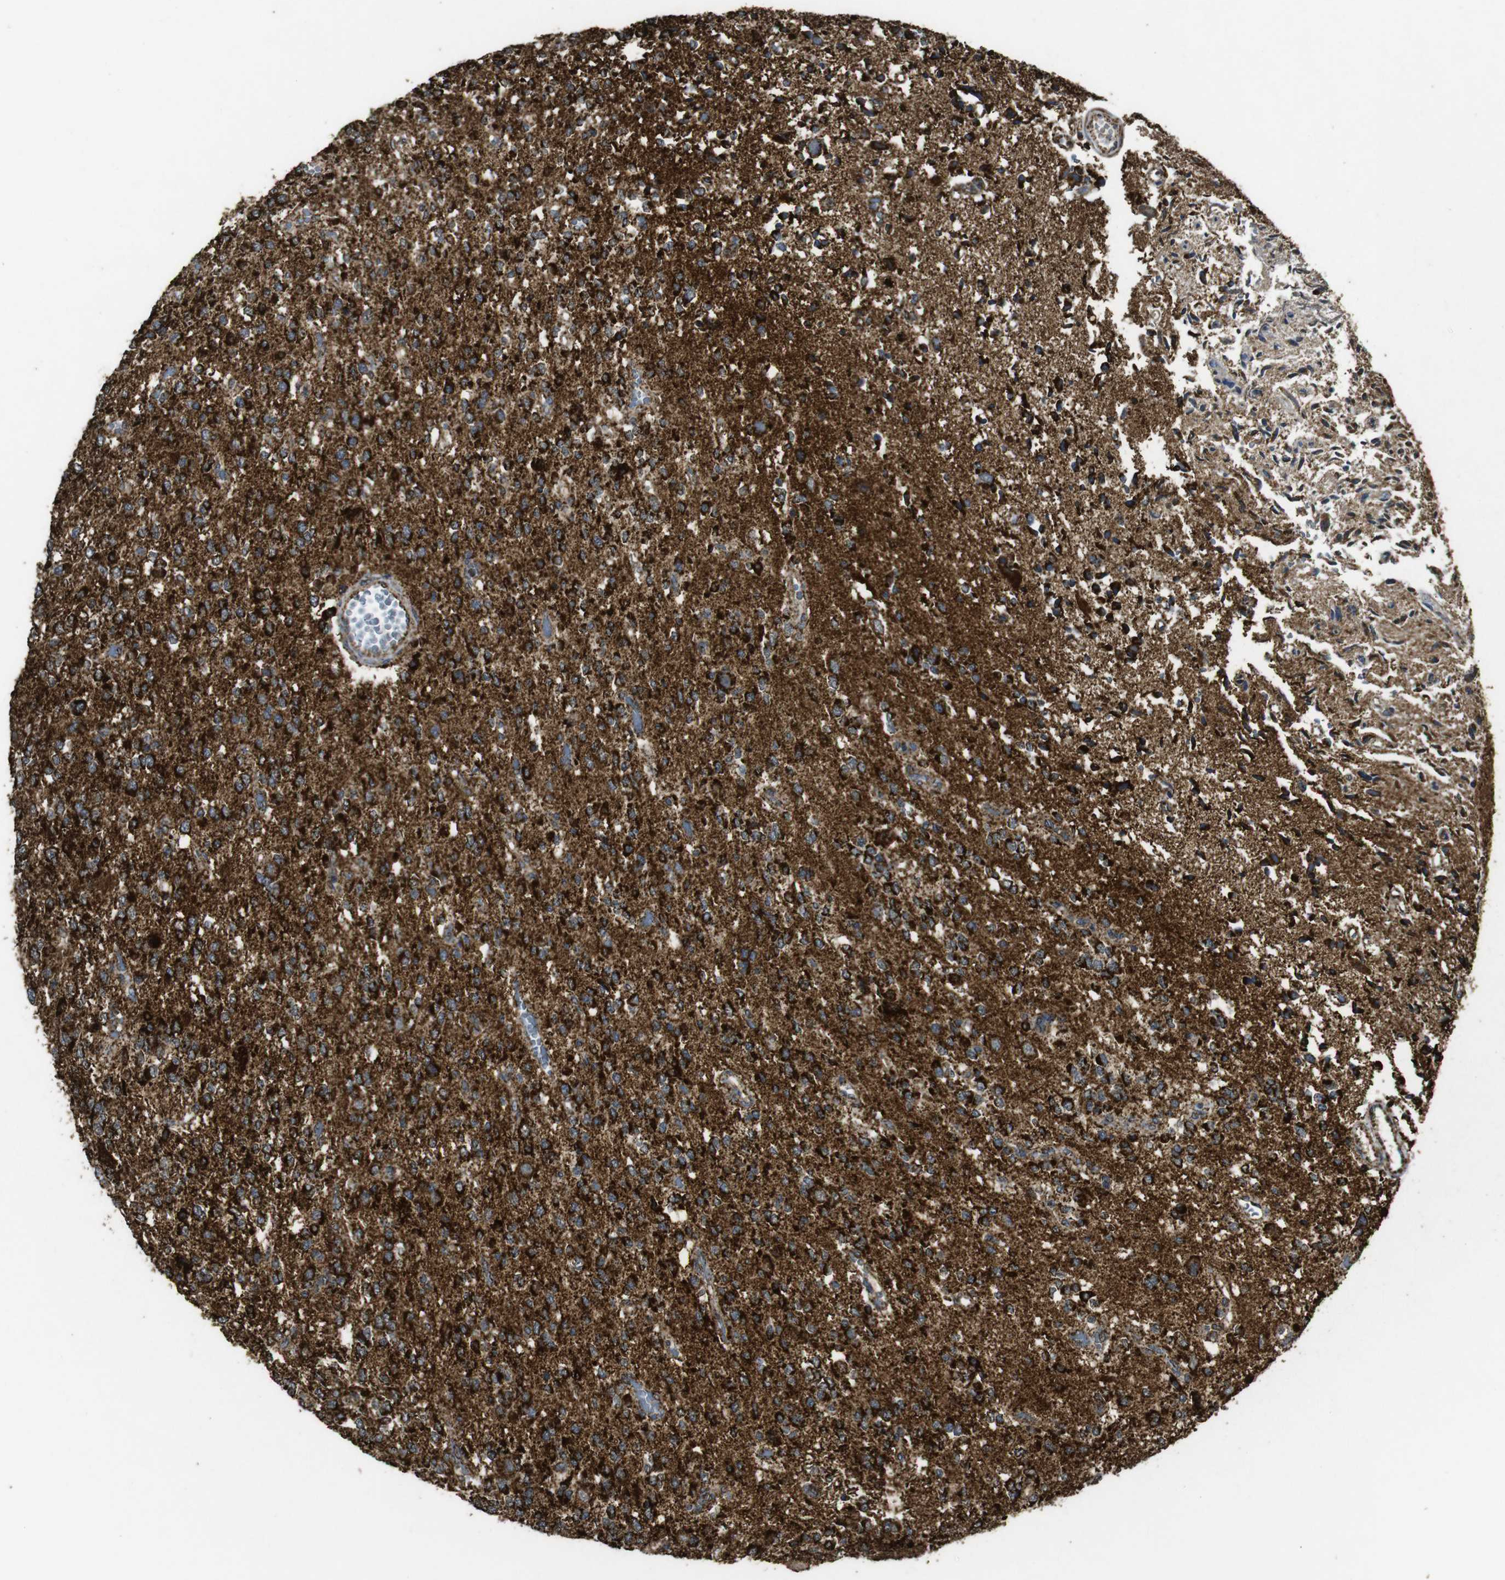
{"staining": {"intensity": "strong", "quantity": ">75%", "location": "cytoplasmic/membranous"}, "tissue": "glioma", "cell_type": "Tumor cells", "image_type": "cancer", "snomed": [{"axis": "morphology", "description": "Glioma, malignant, Low grade"}, {"axis": "topography", "description": "Brain"}], "caption": "Strong cytoplasmic/membranous protein expression is present in approximately >75% of tumor cells in low-grade glioma (malignant).", "gene": "ATP5F1A", "patient": {"sex": "male", "age": 38}}